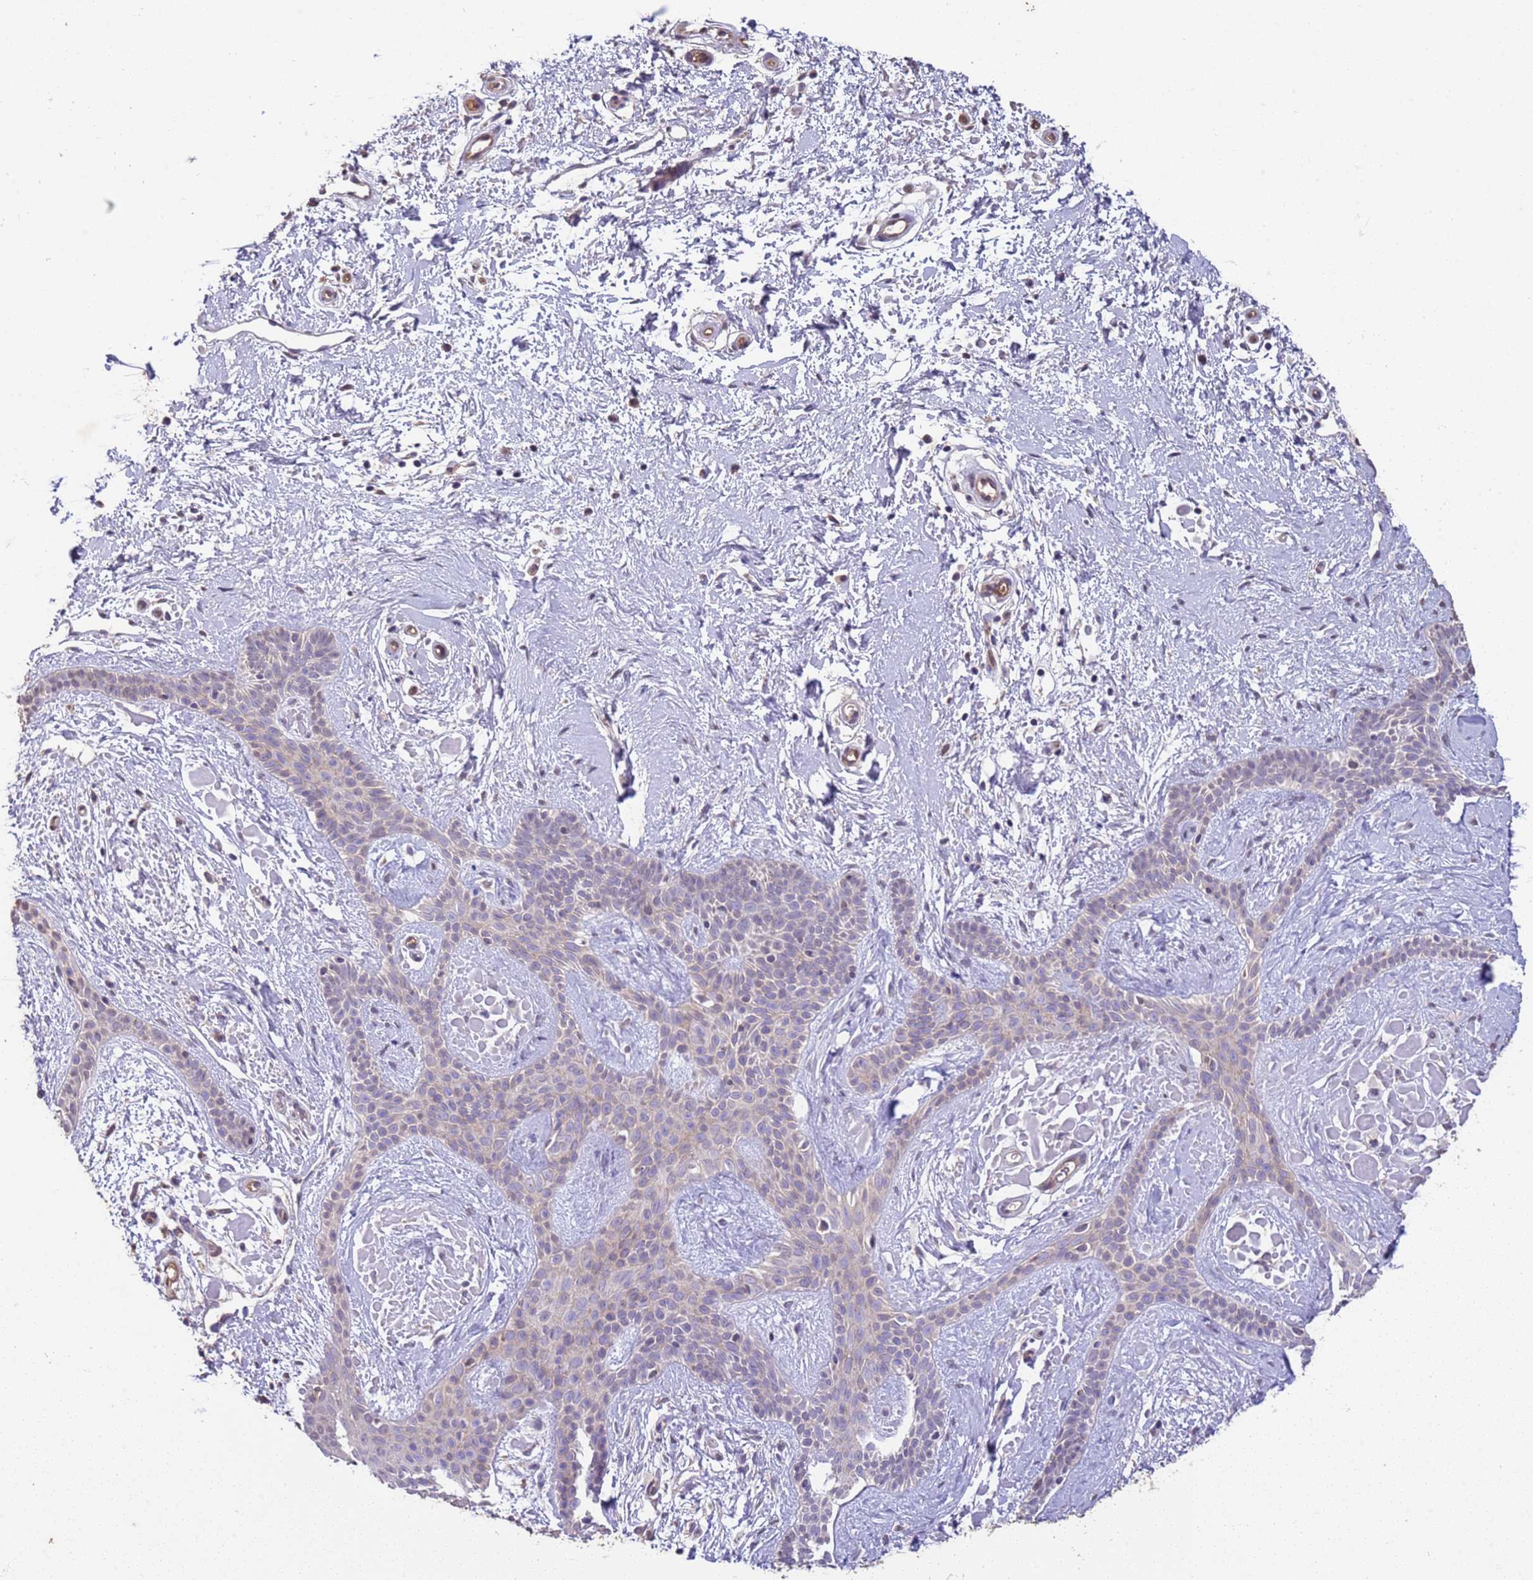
{"staining": {"intensity": "weak", "quantity": "<25%", "location": "cytoplasmic/membranous"}, "tissue": "skin cancer", "cell_type": "Tumor cells", "image_type": "cancer", "snomed": [{"axis": "morphology", "description": "Basal cell carcinoma"}, {"axis": "topography", "description": "Skin"}], "caption": "The IHC photomicrograph has no significant positivity in tumor cells of basal cell carcinoma (skin) tissue.", "gene": "NPHP1", "patient": {"sex": "male", "age": 78}}